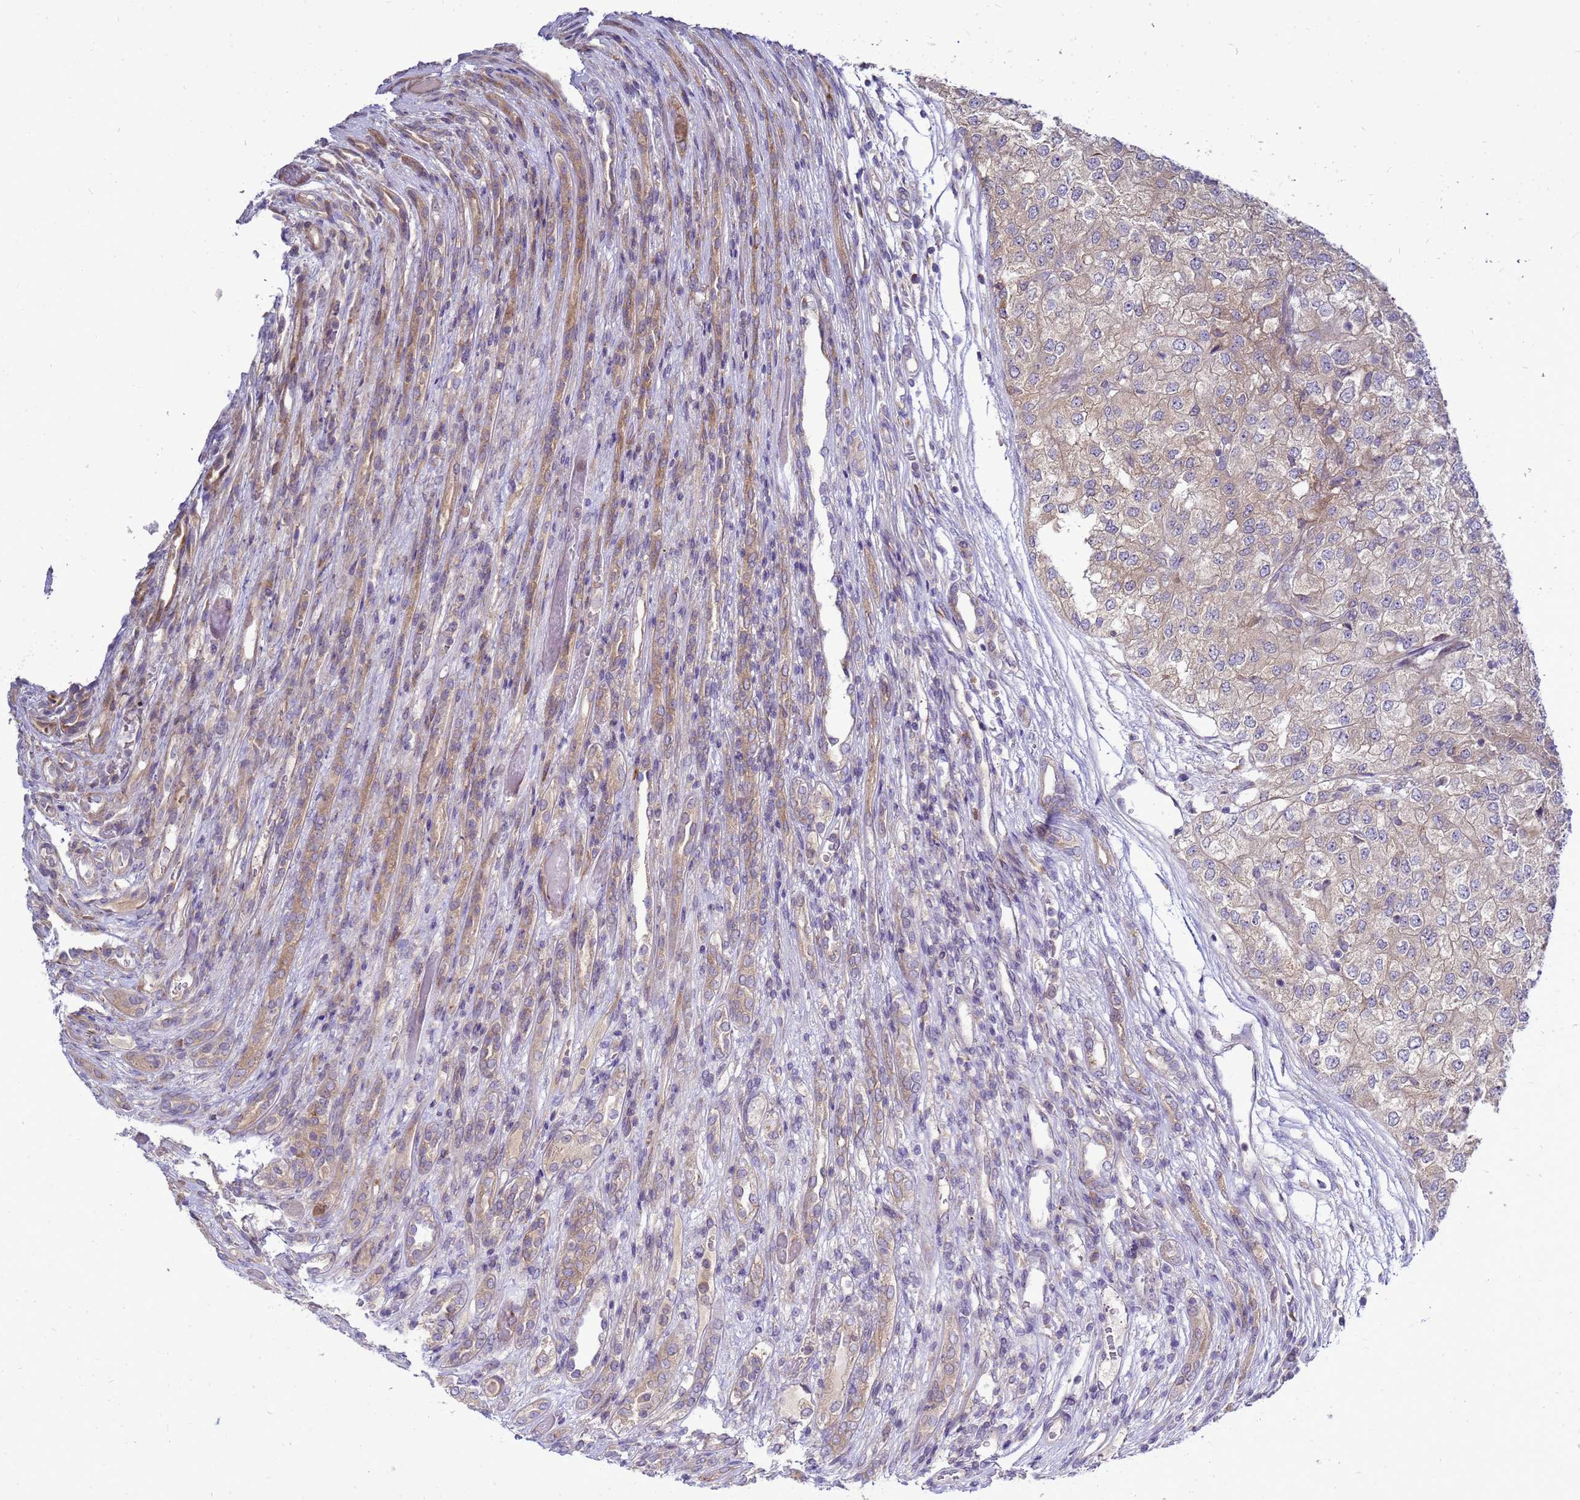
{"staining": {"intensity": "weak", "quantity": "25%-75%", "location": "cytoplasmic/membranous"}, "tissue": "renal cancer", "cell_type": "Tumor cells", "image_type": "cancer", "snomed": [{"axis": "morphology", "description": "Adenocarcinoma, NOS"}, {"axis": "topography", "description": "Kidney"}], "caption": "DAB immunohistochemical staining of renal cancer (adenocarcinoma) exhibits weak cytoplasmic/membranous protein expression in about 25%-75% of tumor cells.", "gene": "MON1B", "patient": {"sex": "female", "age": 54}}